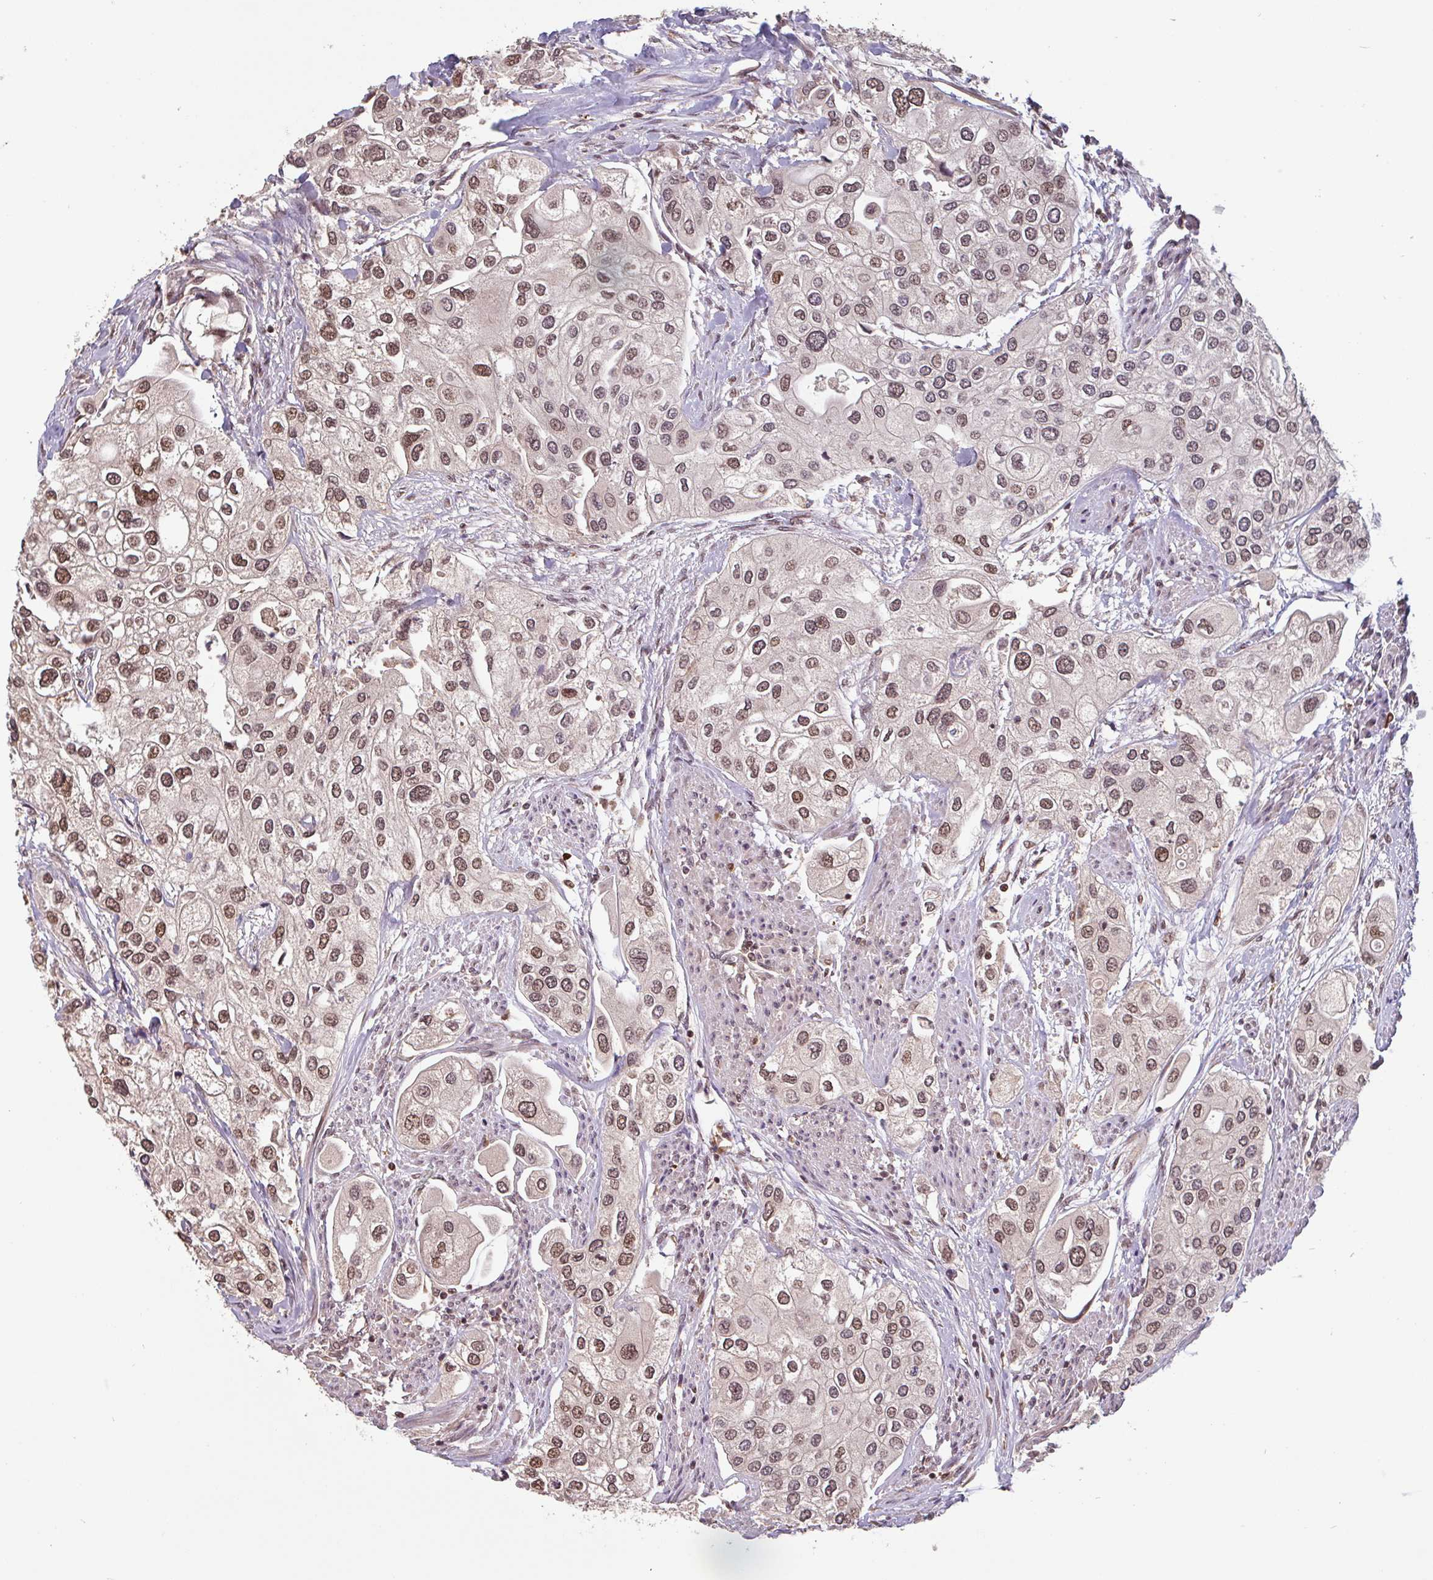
{"staining": {"intensity": "moderate", "quantity": ">75%", "location": "nuclear"}, "tissue": "urothelial cancer", "cell_type": "Tumor cells", "image_type": "cancer", "snomed": [{"axis": "morphology", "description": "Urothelial carcinoma, High grade"}, {"axis": "topography", "description": "Urinary bladder"}], "caption": "Urothelial cancer tissue reveals moderate nuclear expression in about >75% of tumor cells, visualized by immunohistochemistry. Immunohistochemistry stains the protein in brown and the nuclei are stained blue.", "gene": "DR1", "patient": {"sex": "male", "age": 64}}